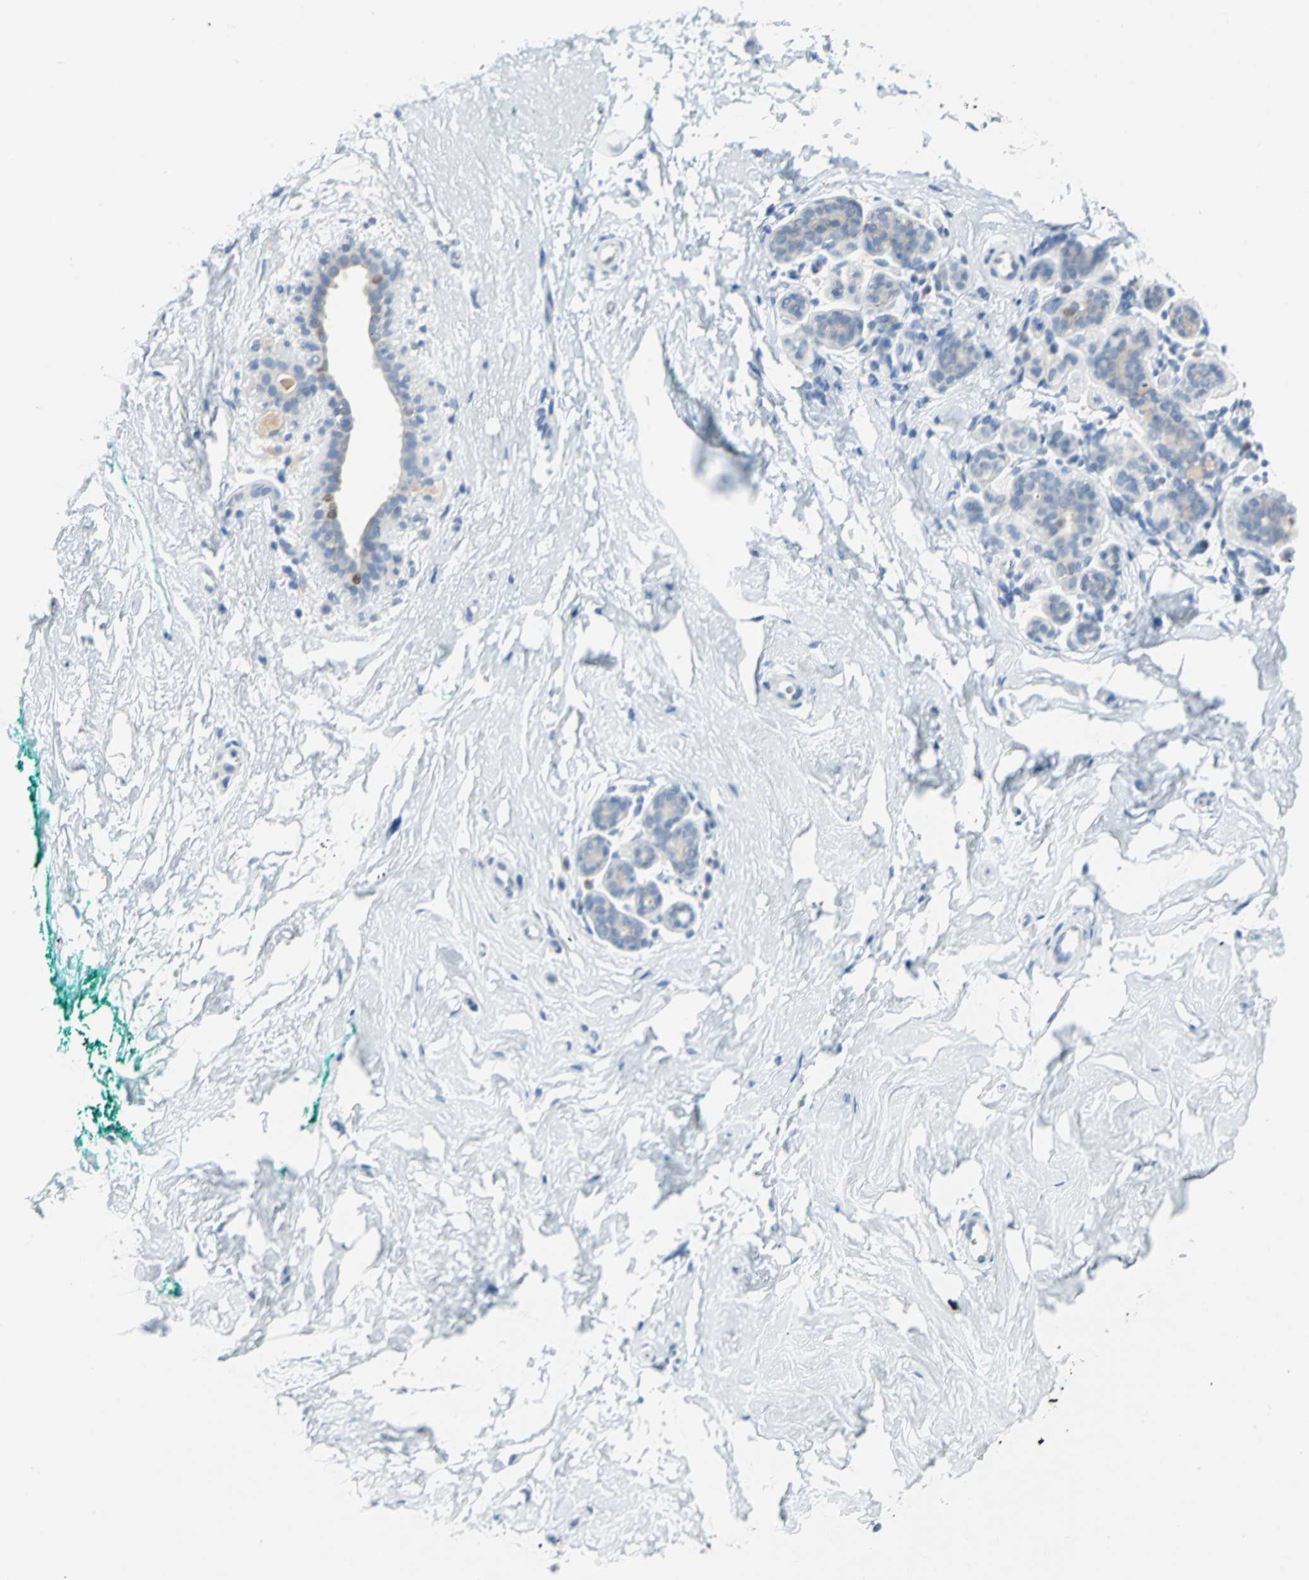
{"staining": {"intensity": "negative", "quantity": "none", "location": "none"}, "tissue": "breast", "cell_type": "Adipocytes", "image_type": "normal", "snomed": [{"axis": "morphology", "description": "Normal tissue, NOS"}, {"axis": "topography", "description": "Breast"}], "caption": "This is an immunohistochemistry (IHC) micrograph of benign human breast. There is no staining in adipocytes.", "gene": "MCM4", "patient": {"sex": "female", "age": 52}}